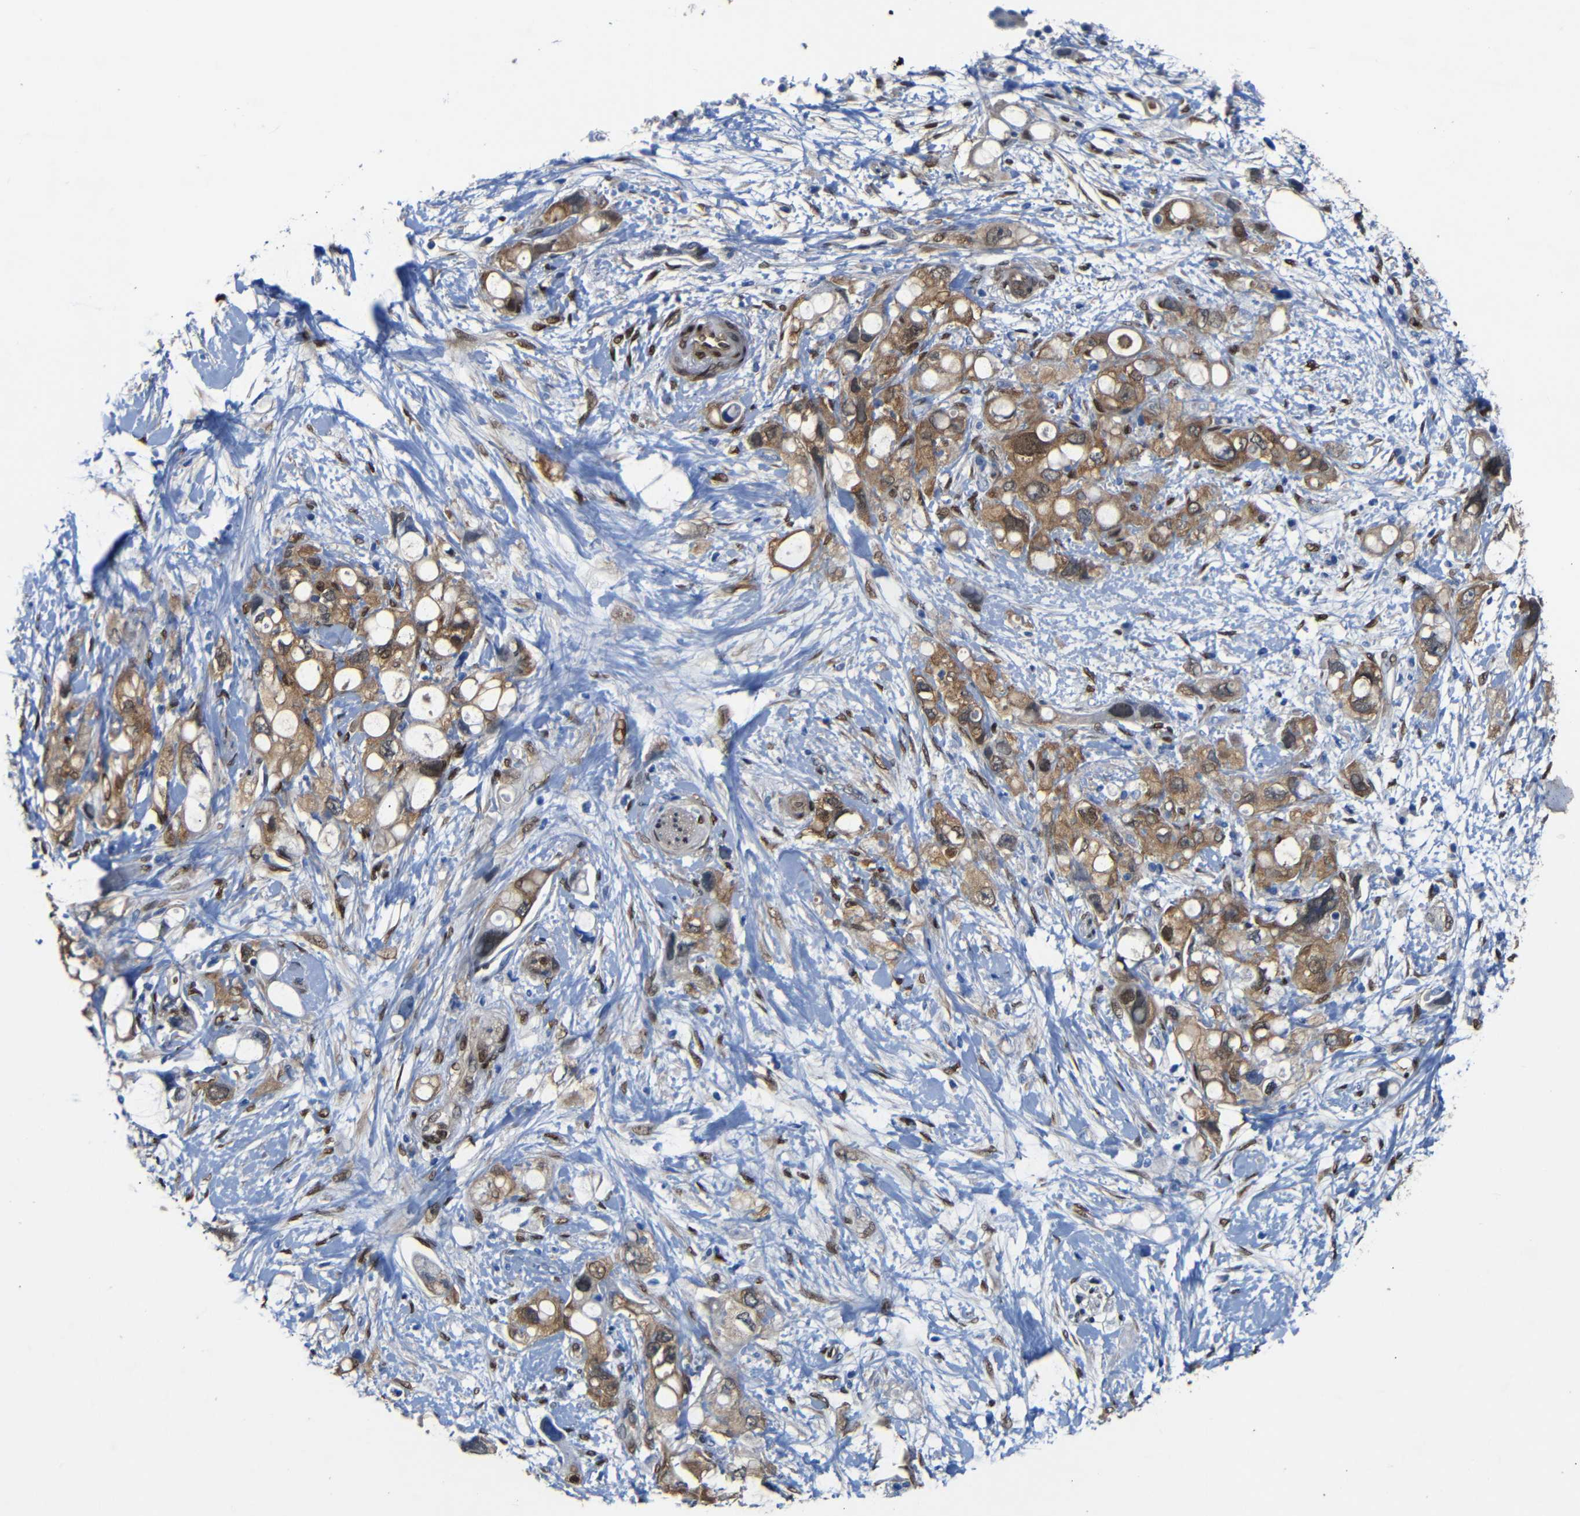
{"staining": {"intensity": "moderate", "quantity": ">75%", "location": "cytoplasmic/membranous,nuclear"}, "tissue": "pancreatic cancer", "cell_type": "Tumor cells", "image_type": "cancer", "snomed": [{"axis": "morphology", "description": "Adenocarcinoma, NOS"}, {"axis": "topography", "description": "Pancreas"}], "caption": "Protein staining displays moderate cytoplasmic/membranous and nuclear expression in approximately >75% of tumor cells in pancreatic cancer.", "gene": "YAP1", "patient": {"sex": "female", "age": 56}}